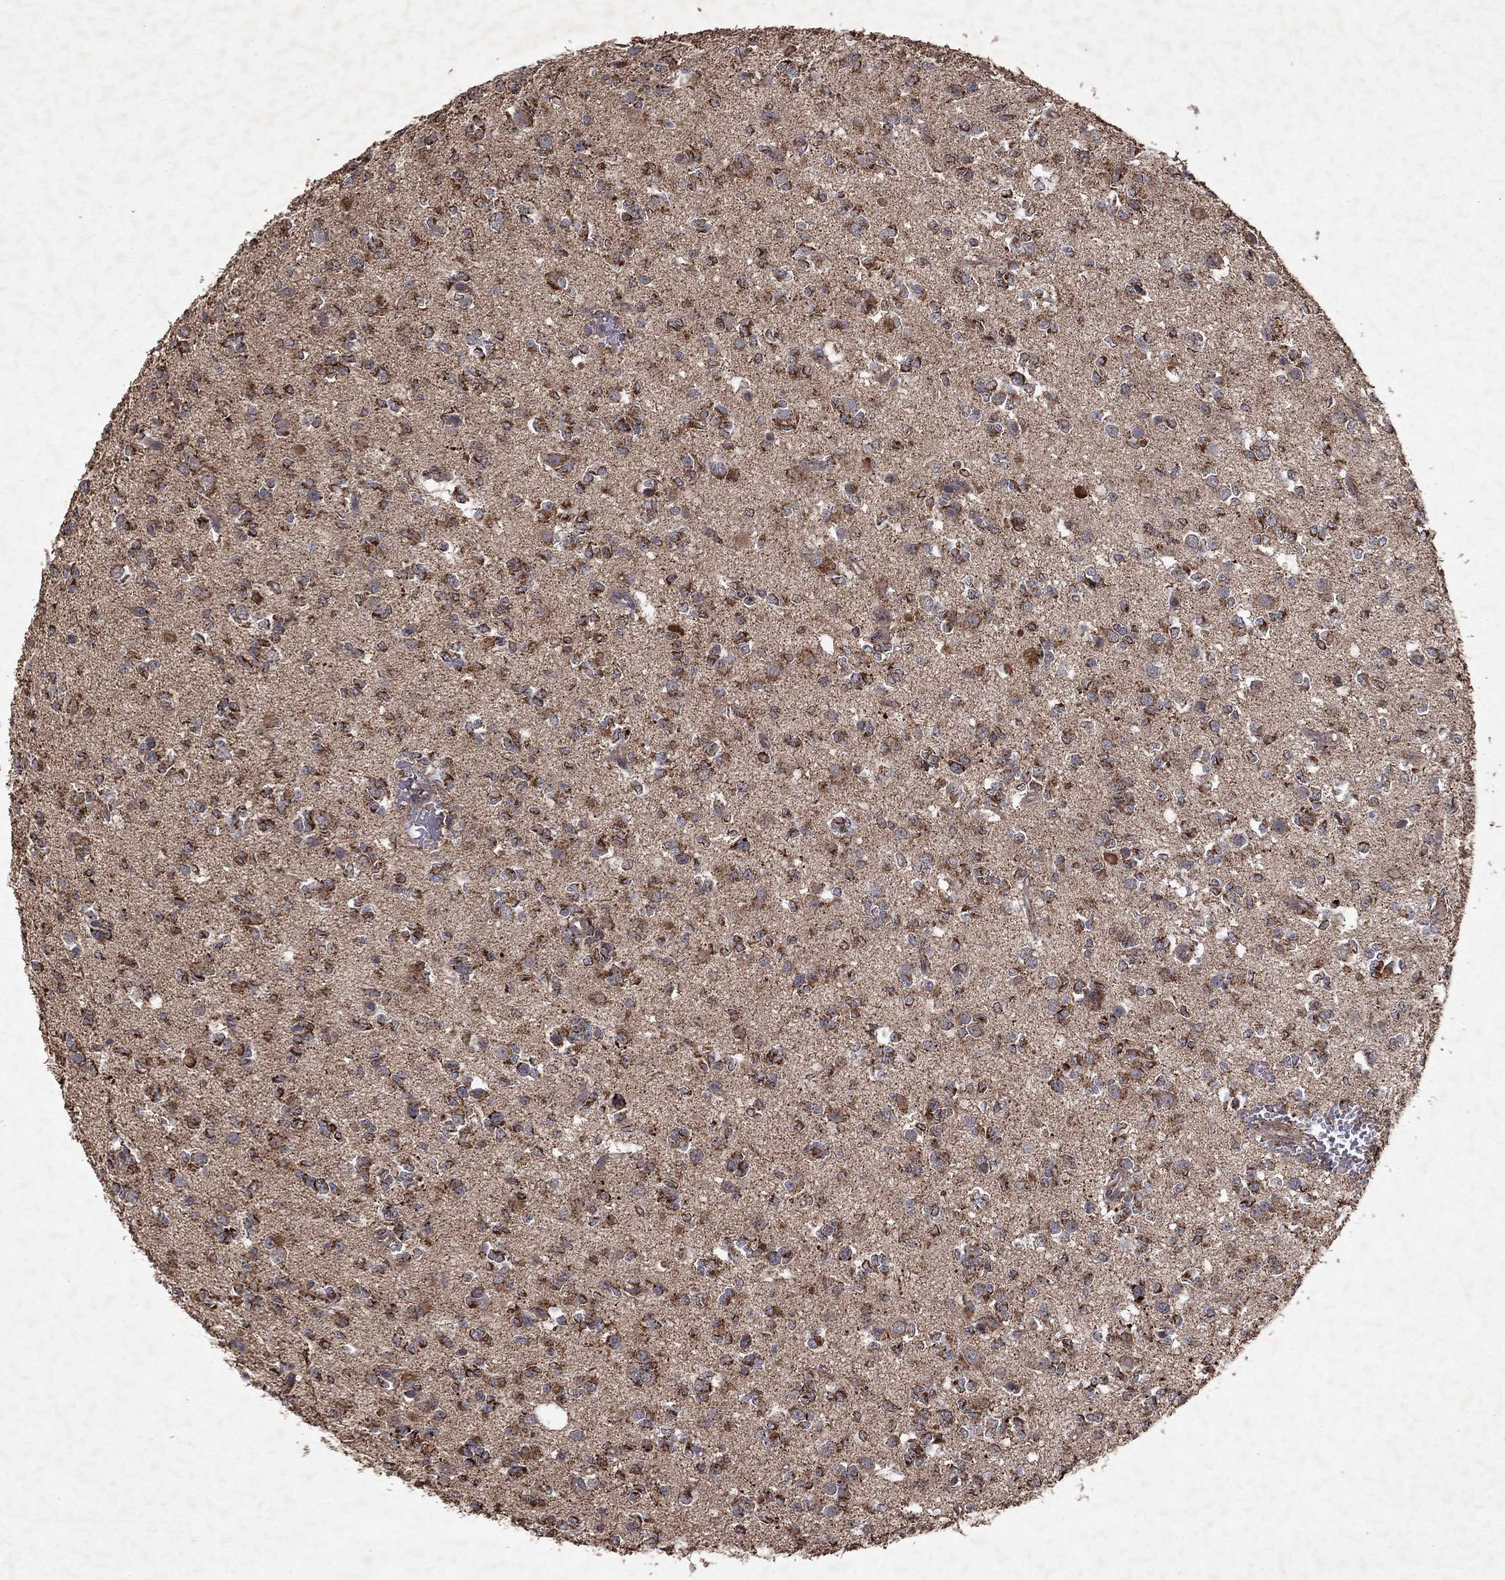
{"staining": {"intensity": "strong", "quantity": "25%-75%", "location": "cytoplasmic/membranous"}, "tissue": "glioma", "cell_type": "Tumor cells", "image_type": "cancer", "snomed": [{"axis": "morphology", "description": "Glioma, malignant, Low grade"}, {"axis": "topography", "description": "Brain"}], "caption": "Tumor cells reveal strong cytoplasmic/membranous staining in approximately 25%-75% of cells in malignant low-grade glioma.", "gene": "PYROXD2", "patient": {"sex": "female", "age": 45}}